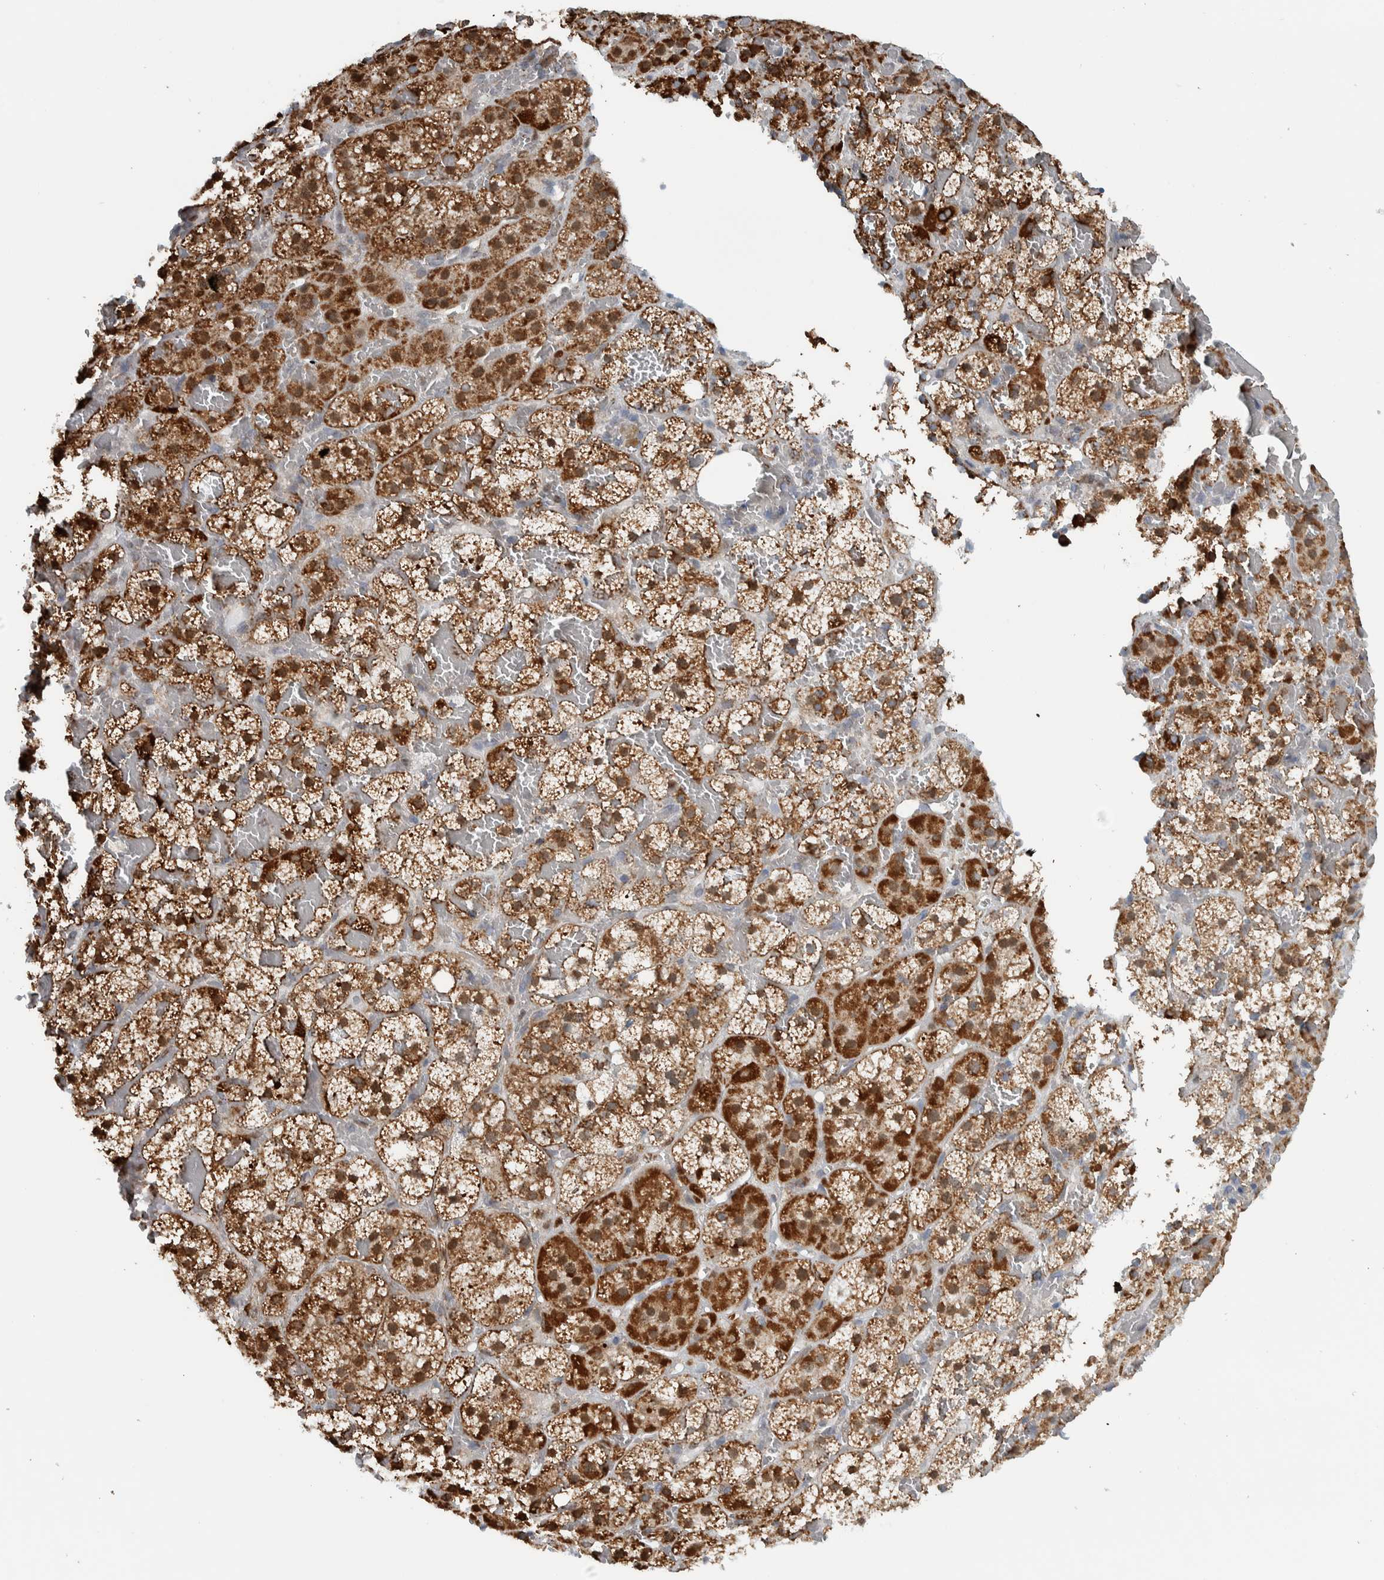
{"staining": {"intensity": "strong", "quantity": ">75%", "location": "cytoplasmic/membranous,nuclear"}, "tissue": "adrenal gland", "cell_type": "Glandular cells", "image_type": "normal", "snomed": [{"axis": "morphology", "description": "Normal tissue, NOS"}, {"axis": "topography", "description": "Adrenal gland"}], "caption": "This histopathology image shows normal adrenal gland stained with immunohistochemistry to label a protein in brown. The cytoplasmic/membranous,nuclear of glandular cells show strong positivity for the protein. Nuclei are counter-stained blue.", "gene": "ADPRM", "patient": {"sex": "female", "age": 59}}